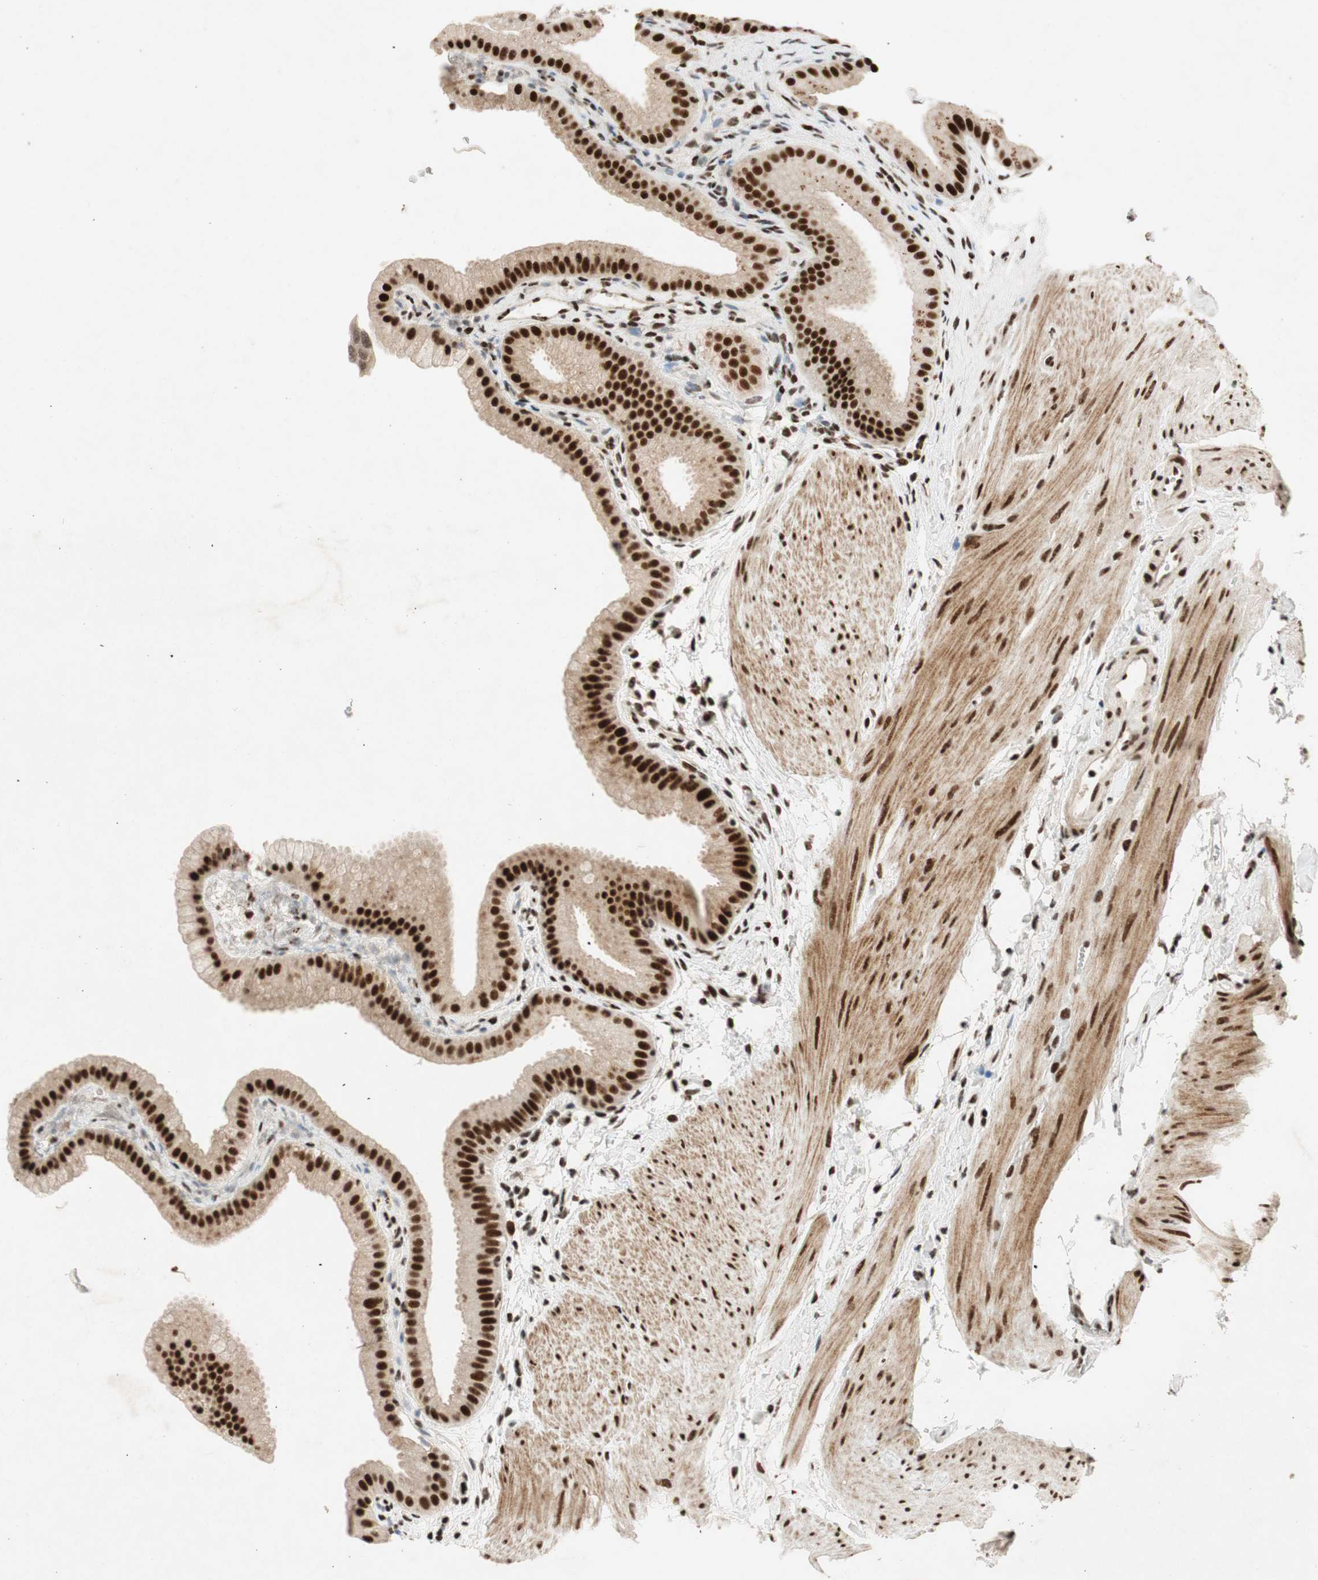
{"staining": {"intensity": "strong", "quantity": ">75%", "location": "nuclear"}, "tissue": "gallbladder", "cell_type": "Glandular cells", "image_type": "normal", "snomed": [{"axis": "morphology", "description": "Normal tissue, NOS"}, {"axis": "topography", "description": "Gallbladder"}], "caption": "IHC photomicrograph of unremarkable gallbladder: human gallbladder stained using immunohistochemistry reveals high levels of strong protein expression localized specifically in the nuclear of glandular cells, appearing as a nuclear brown color.", "gene": "NCBP3", "patient": {"sex": "female", "age": 64}}